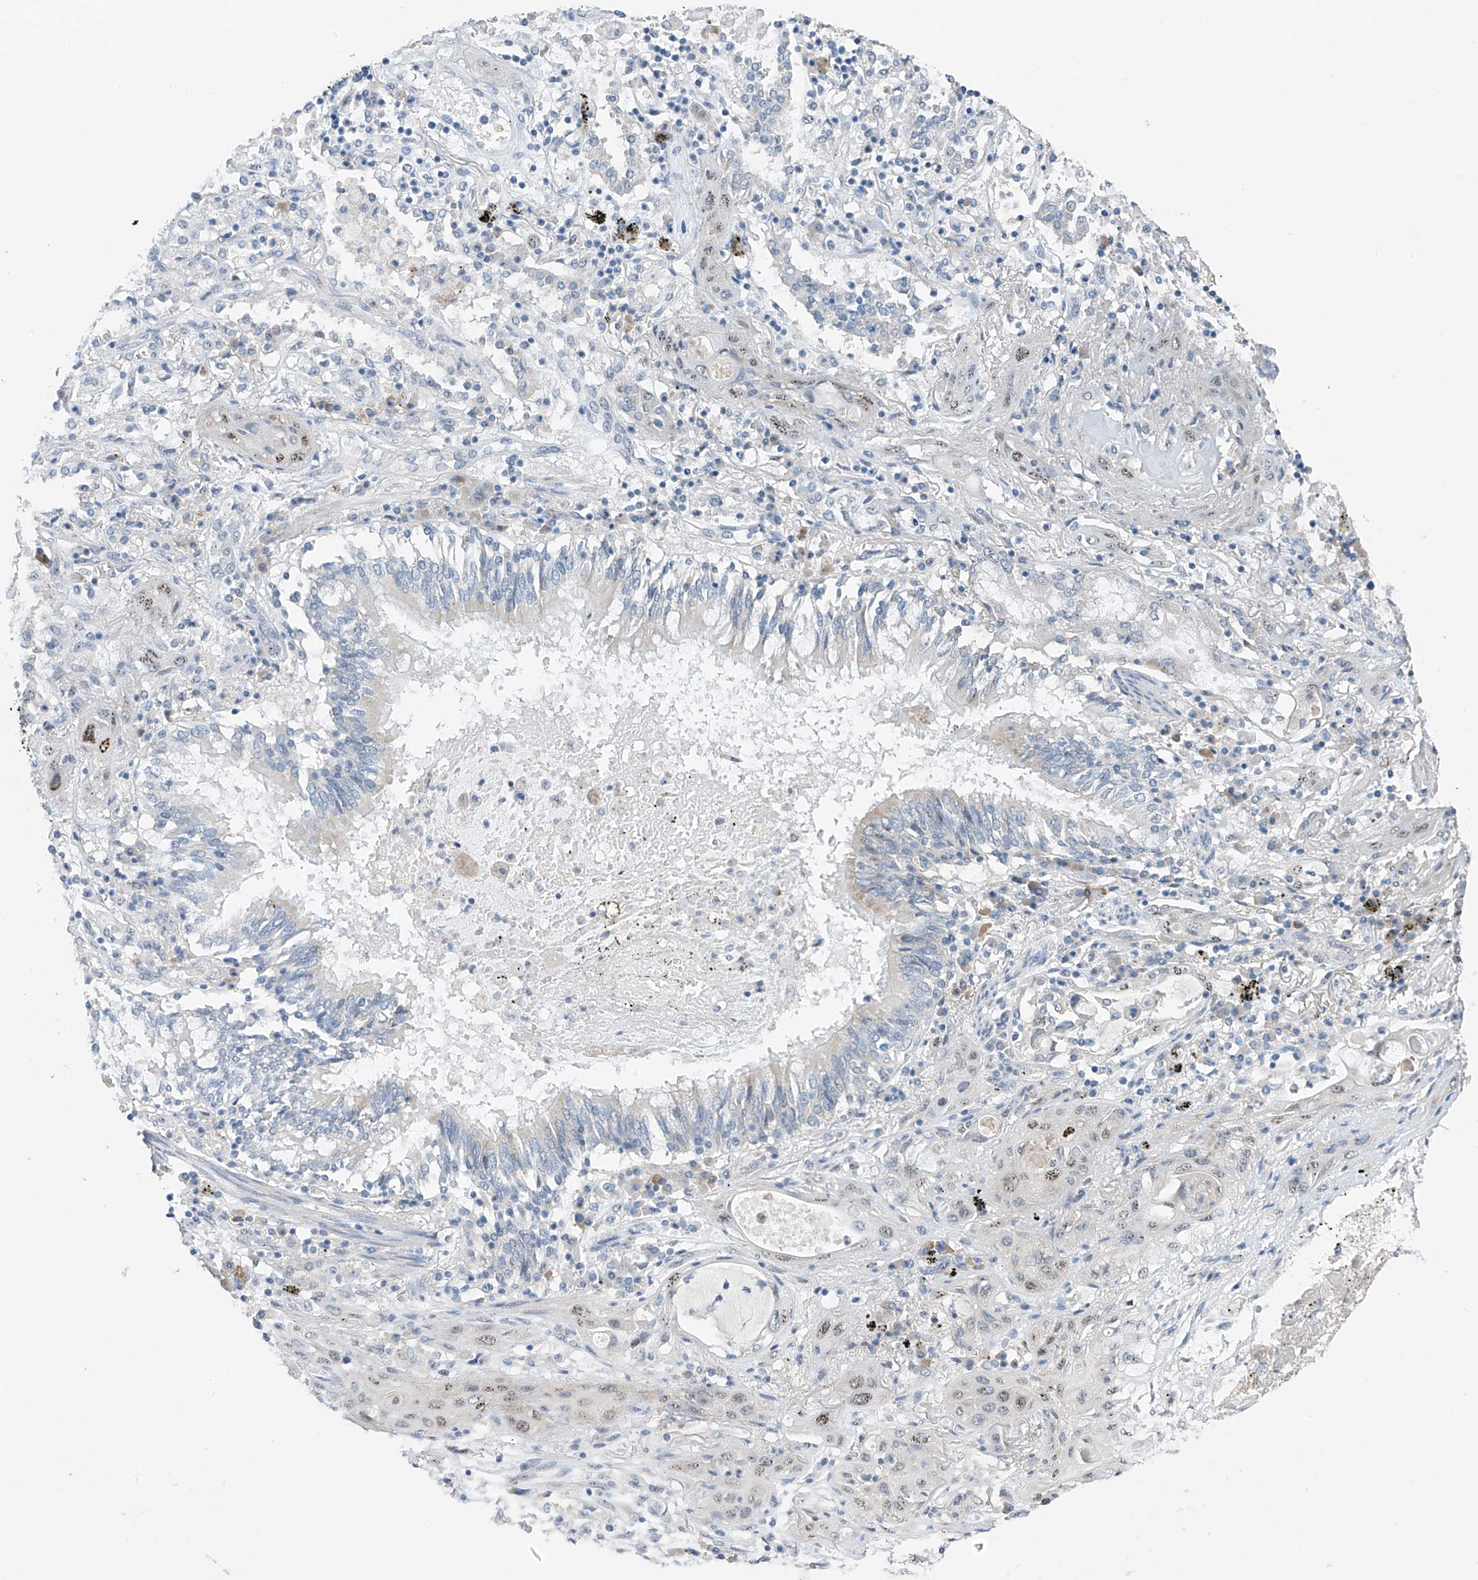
{"staining": {"intensity": "negative", "quantity": "none", "location": "none"}, "tissue": "lung cancer", "cell_type": "Tumor cells", "image_type": "cancer", "snomed": [{"axis": "morphology", "description": "Squamous cell carcinoma, NOS"}, {"axis": "topography", "description": "Lung"}], "caption": "Immunohistochemistry (IHC) micrograph of neoplastic tissue: human lung squamous cell carcinoma stained with DAB exhibits no significant protein expression in tumor cells.", "gene": "RPL4", "patient": {"sex": "female", "age": 47}}